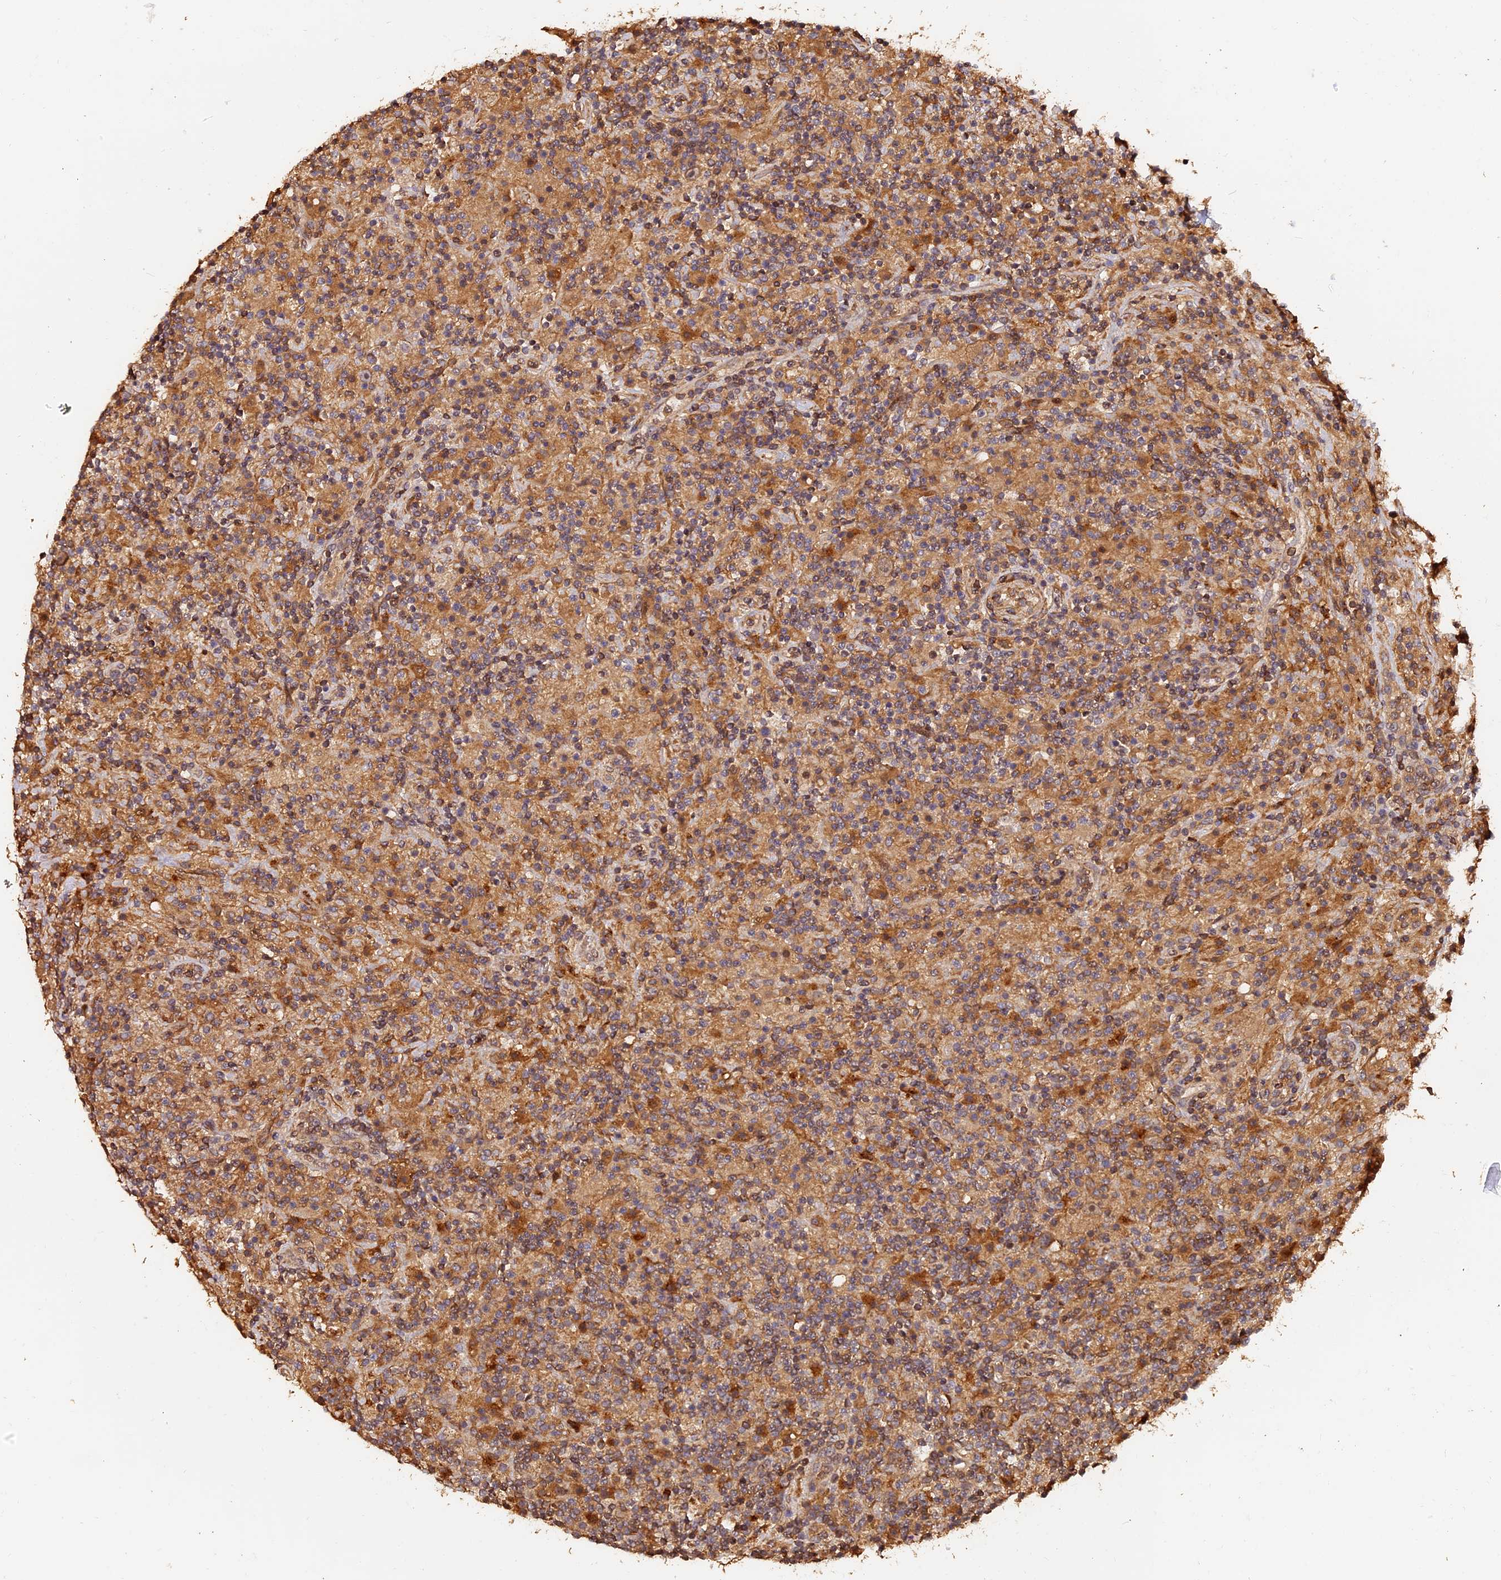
{"staining": {"intensity": "moderate", "quantity": ">75%", "location": "cytoplasmic/membranous"}, "tissue": "lymphoma", "cell_type": "Tumor cells", "image_type": "cancer", "snomed": [{"axis": "morphology", "description": "Hodgkin's disease, NOS"}, {"axis": "topography", "description": "Lymph node"}], "caption": "Immunohistochemical staining of human Hodgkin's disease reveals moderate cytoplasmic/membranous protein staining in about >75% of tumor cells.", "gene": "MMP15", "patient": {"sex": "male", "age": 70}}